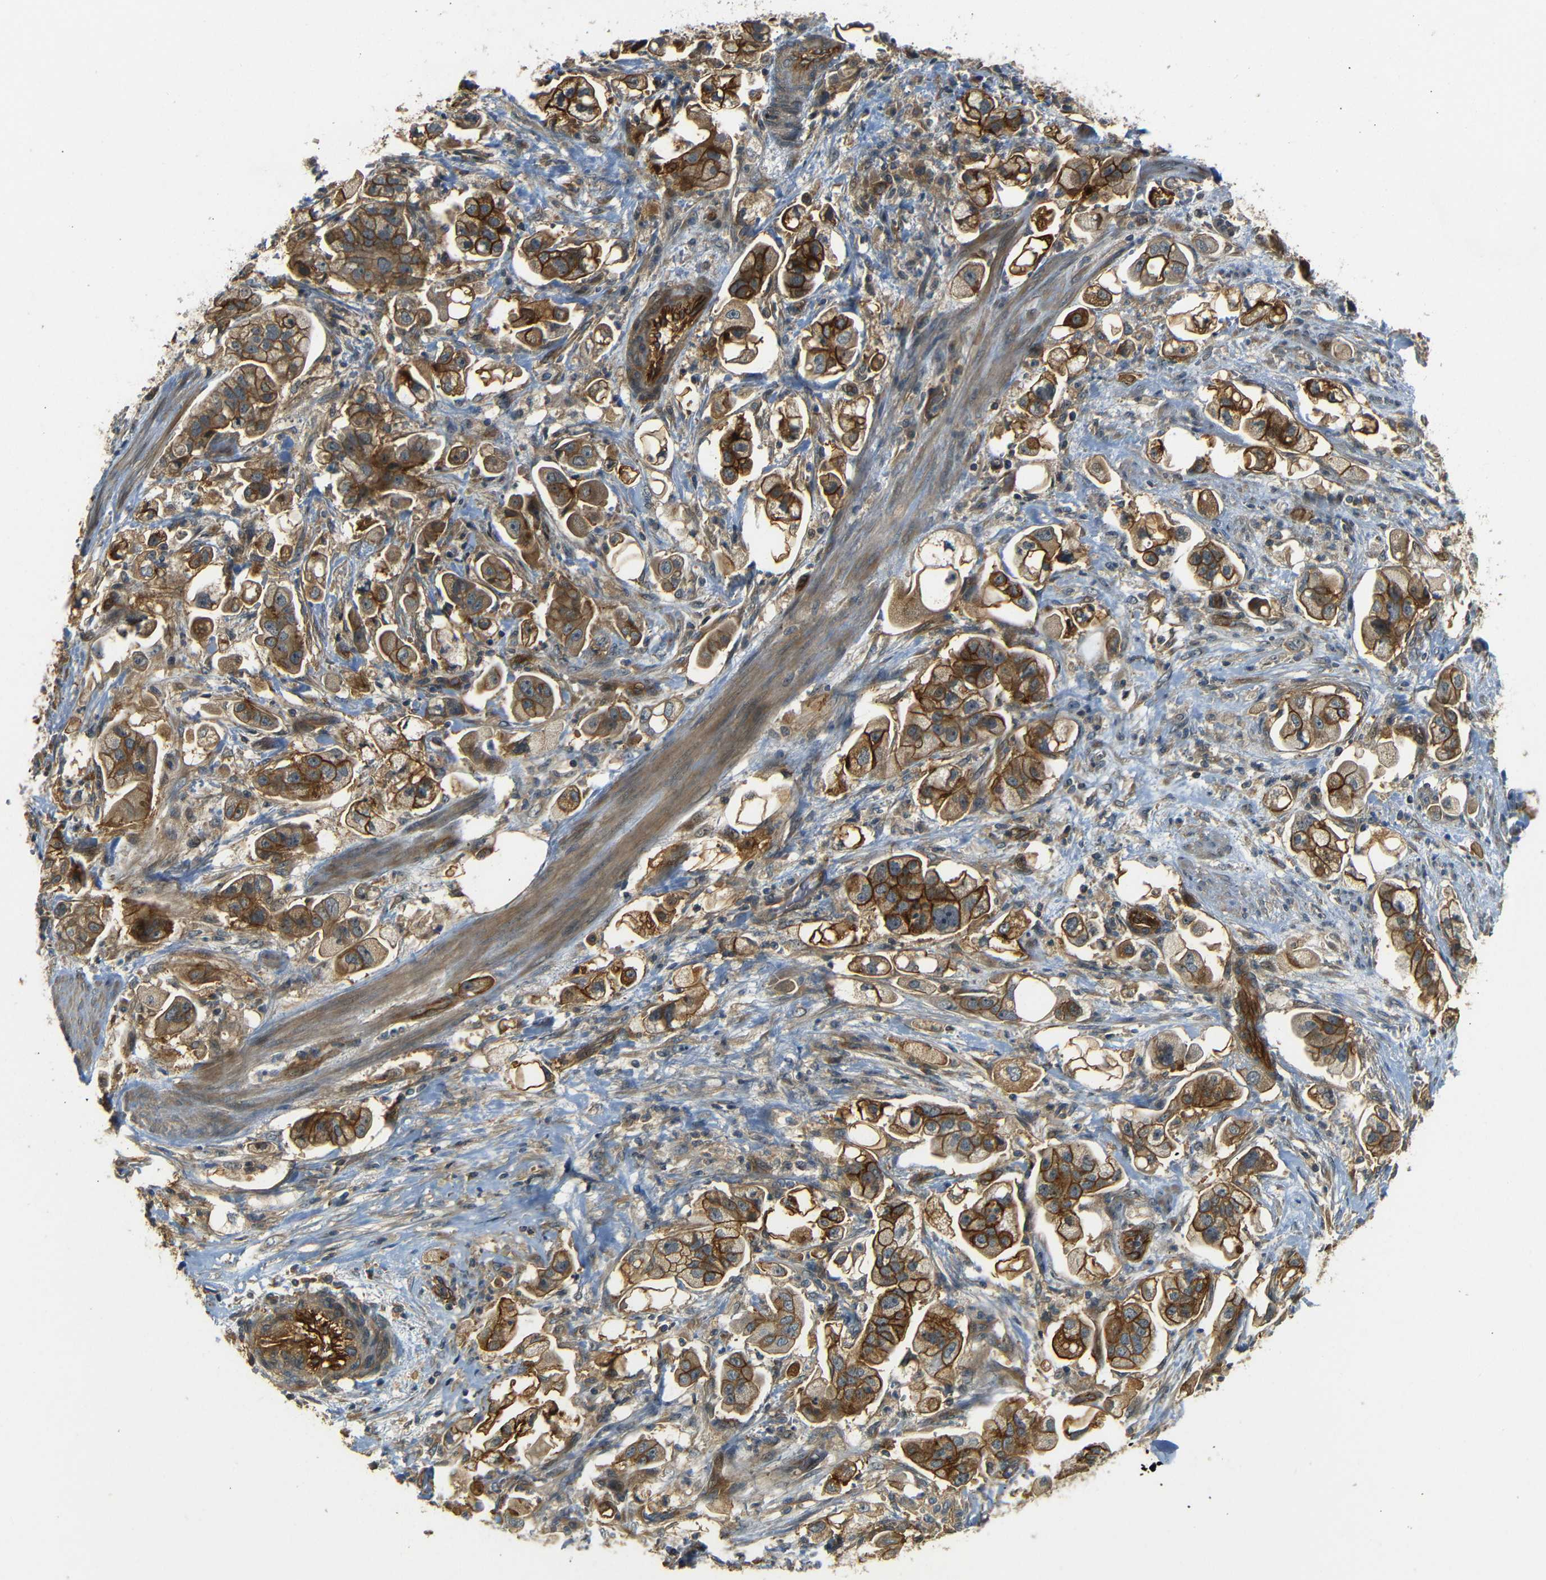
{"staining": {"intensity": "strong", "quantity": ">75%", "location": "cytoplasmic/membranous"}, "tissue": "stomach cancer", "cell_type": "Tumor cells", "image_type": "cancer", "snomed": [{"axis": "morphology", "description": "Adenocarcinoma, NOS"}, {"axis": "topography", "description": "Stomach"}], "caption": "A high-resolution histopathology image shows immunohistochemistry staining of stomach cancer (adenocarcinoma), which exhibits strong cytoplasmic/membranous staining in about >75% of tumor cells.", "gene": "RELL1", "patient": {"sex": "male", "age": 62}}